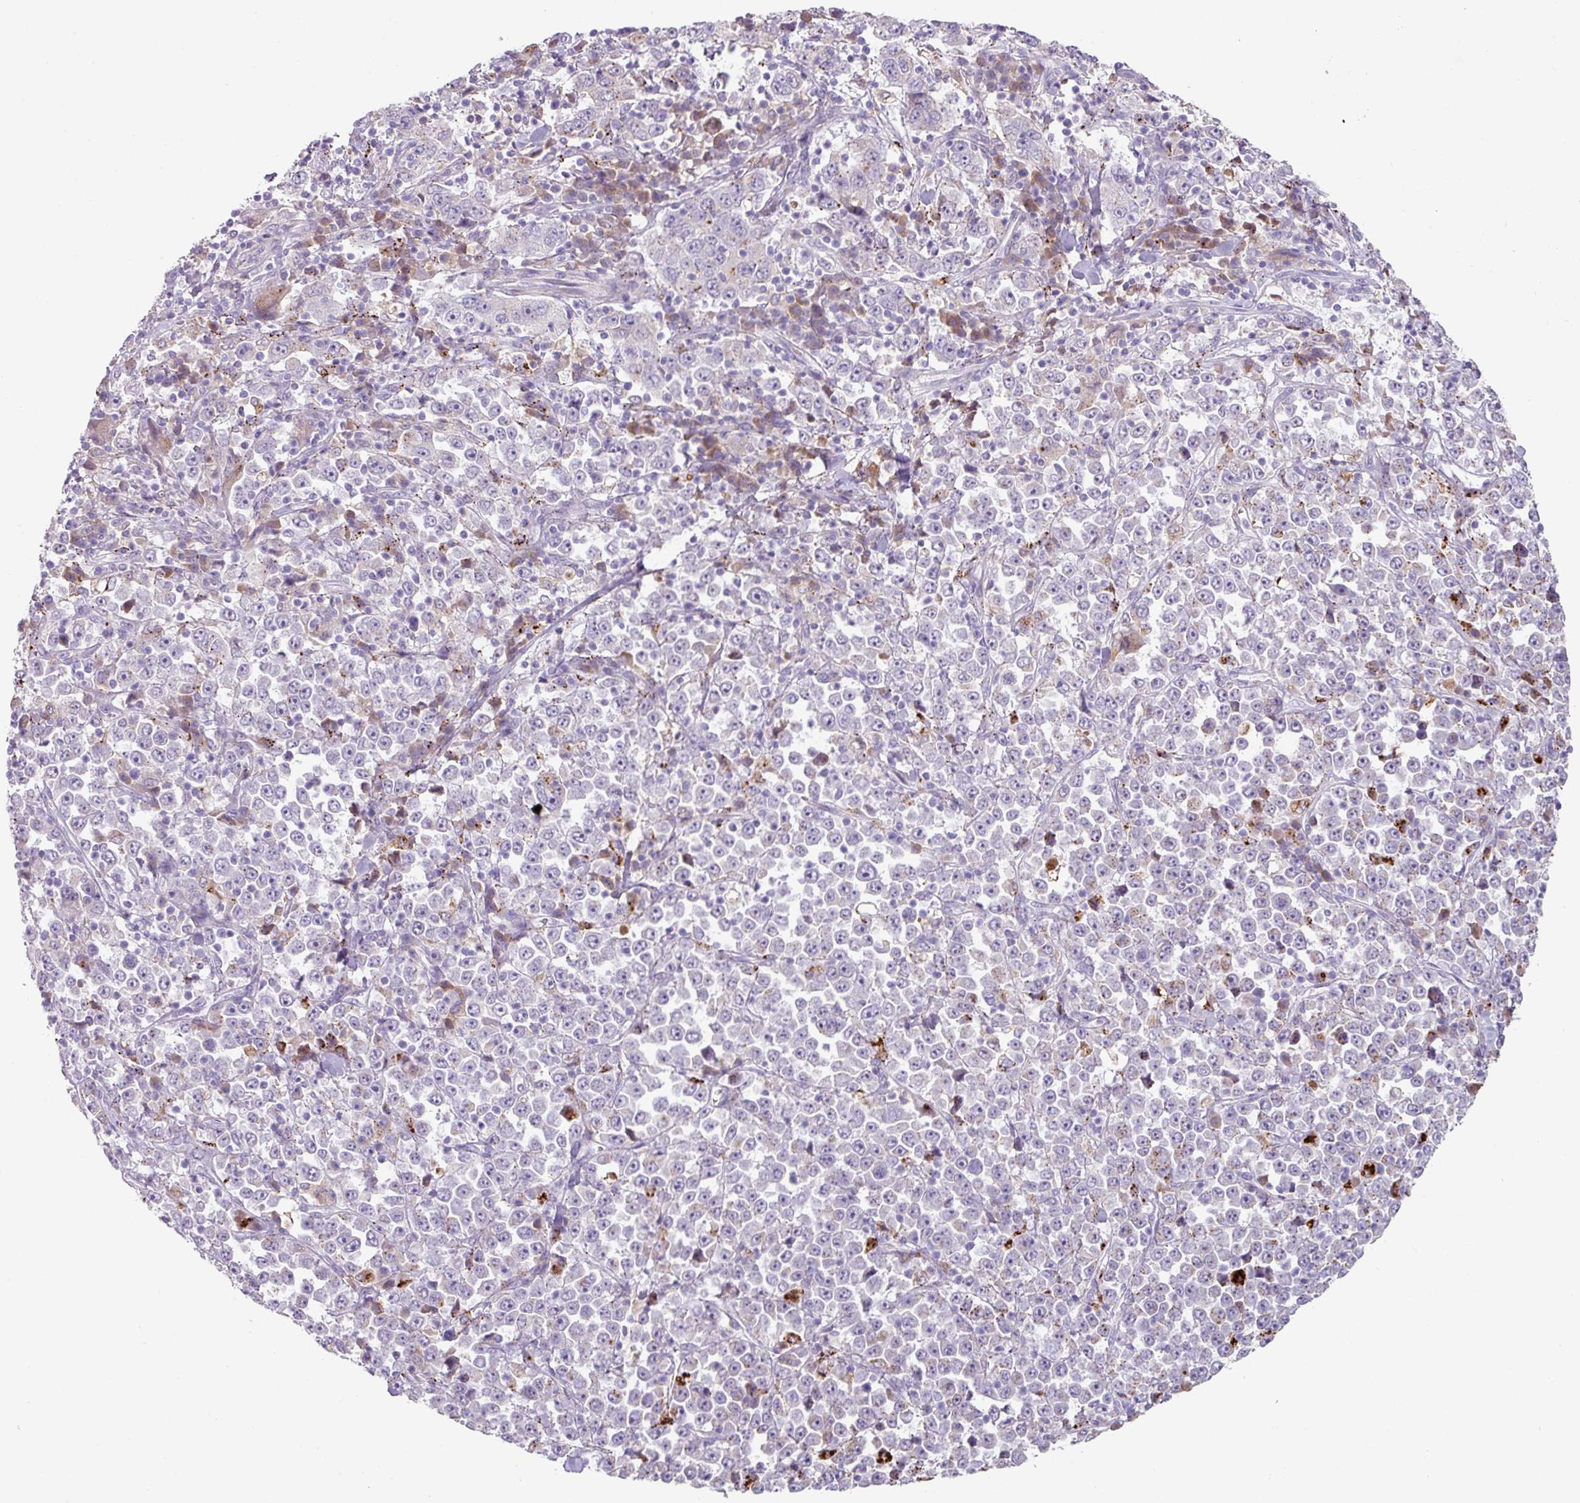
{"staining": {"intensity": "strong", "quantity": "<25%", "location": "cytoplasmic/membranous"}, "tissue": "stomach cancer", "cell_type": "Tumor cells", "image_type": "cancer", "snomed": [{"axis": "morphology", "description": "Normal tissue, NOS"}, {"axis": "morphology", "description": "Adenocarcinoma, NOS"}, {"axis": "topography", "description": "Stomach, upper"}, {"axis": "topography", "description": "Stomach"}], "caption": "This photomicrograph displays IHC staining of human stomach cancer (adenocarcinoma), with medium strong cytoplasmic/membranous positivity in approximately <25% of tumor cells.", "gene": "PLEKHH3", "patient": {"sex": "male", "age": 59}}